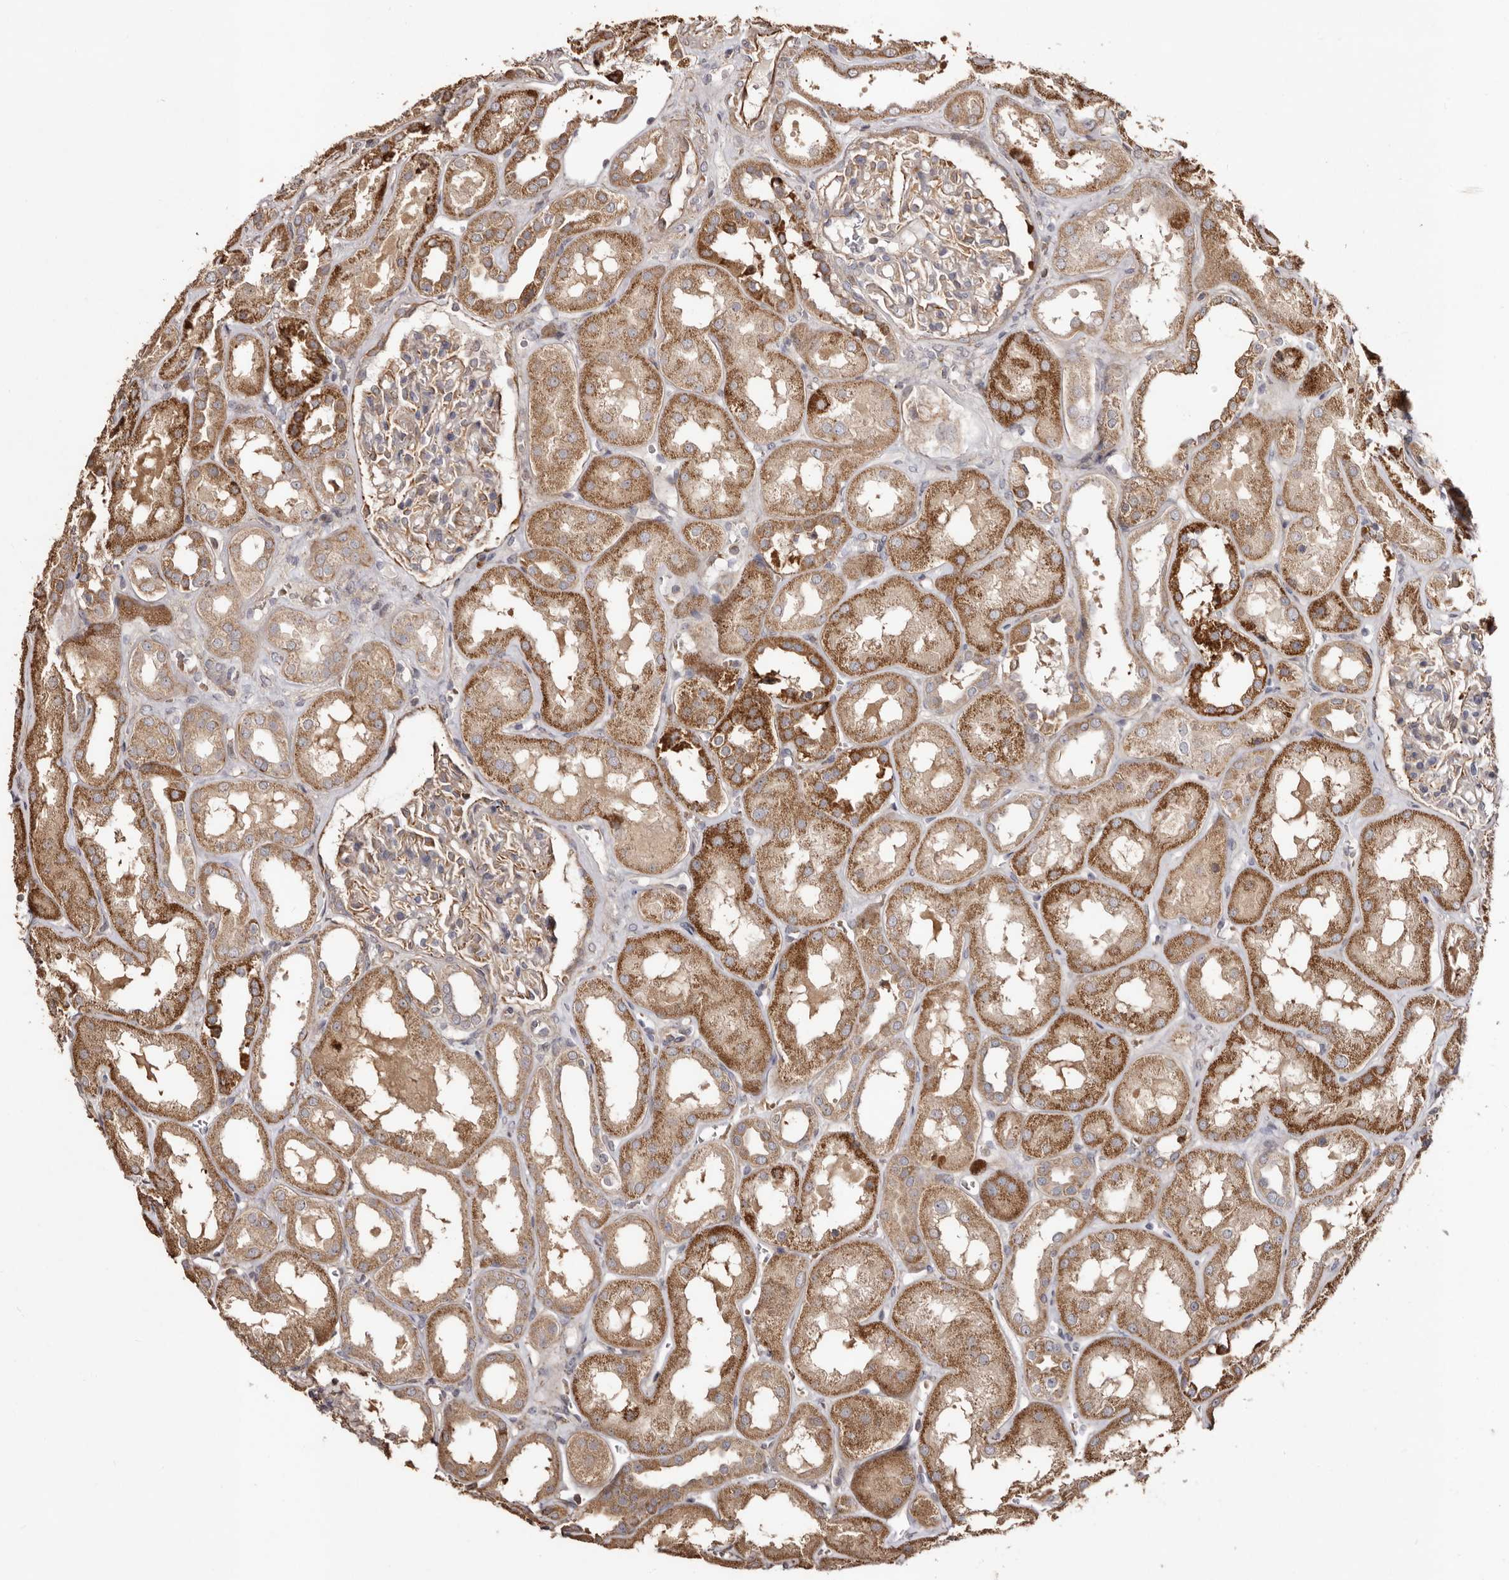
{"staining": {"intensity": "weak", "quantity": "25%-75%", "location": "cytoplasmic/membranous"}, "tissue": "kidney", "cell_type": "Cells in glomeruli", "image_type": "normal", "snomed": [{"axis": "morphology", "description": "Normal tissue, NOS"}, {"axis": "topography", "description": "Kidney"}], "caption": "Protein expression analysis of unremarkable kidney shows weak cytoplasmic/membranous expression in approximately 25%-75% of cells in glomeruli. The protein is shown in brown color, while the nuclei are stained blue.", "gene": "MACC1", "patient": {"sex": "male", "age": 70}}